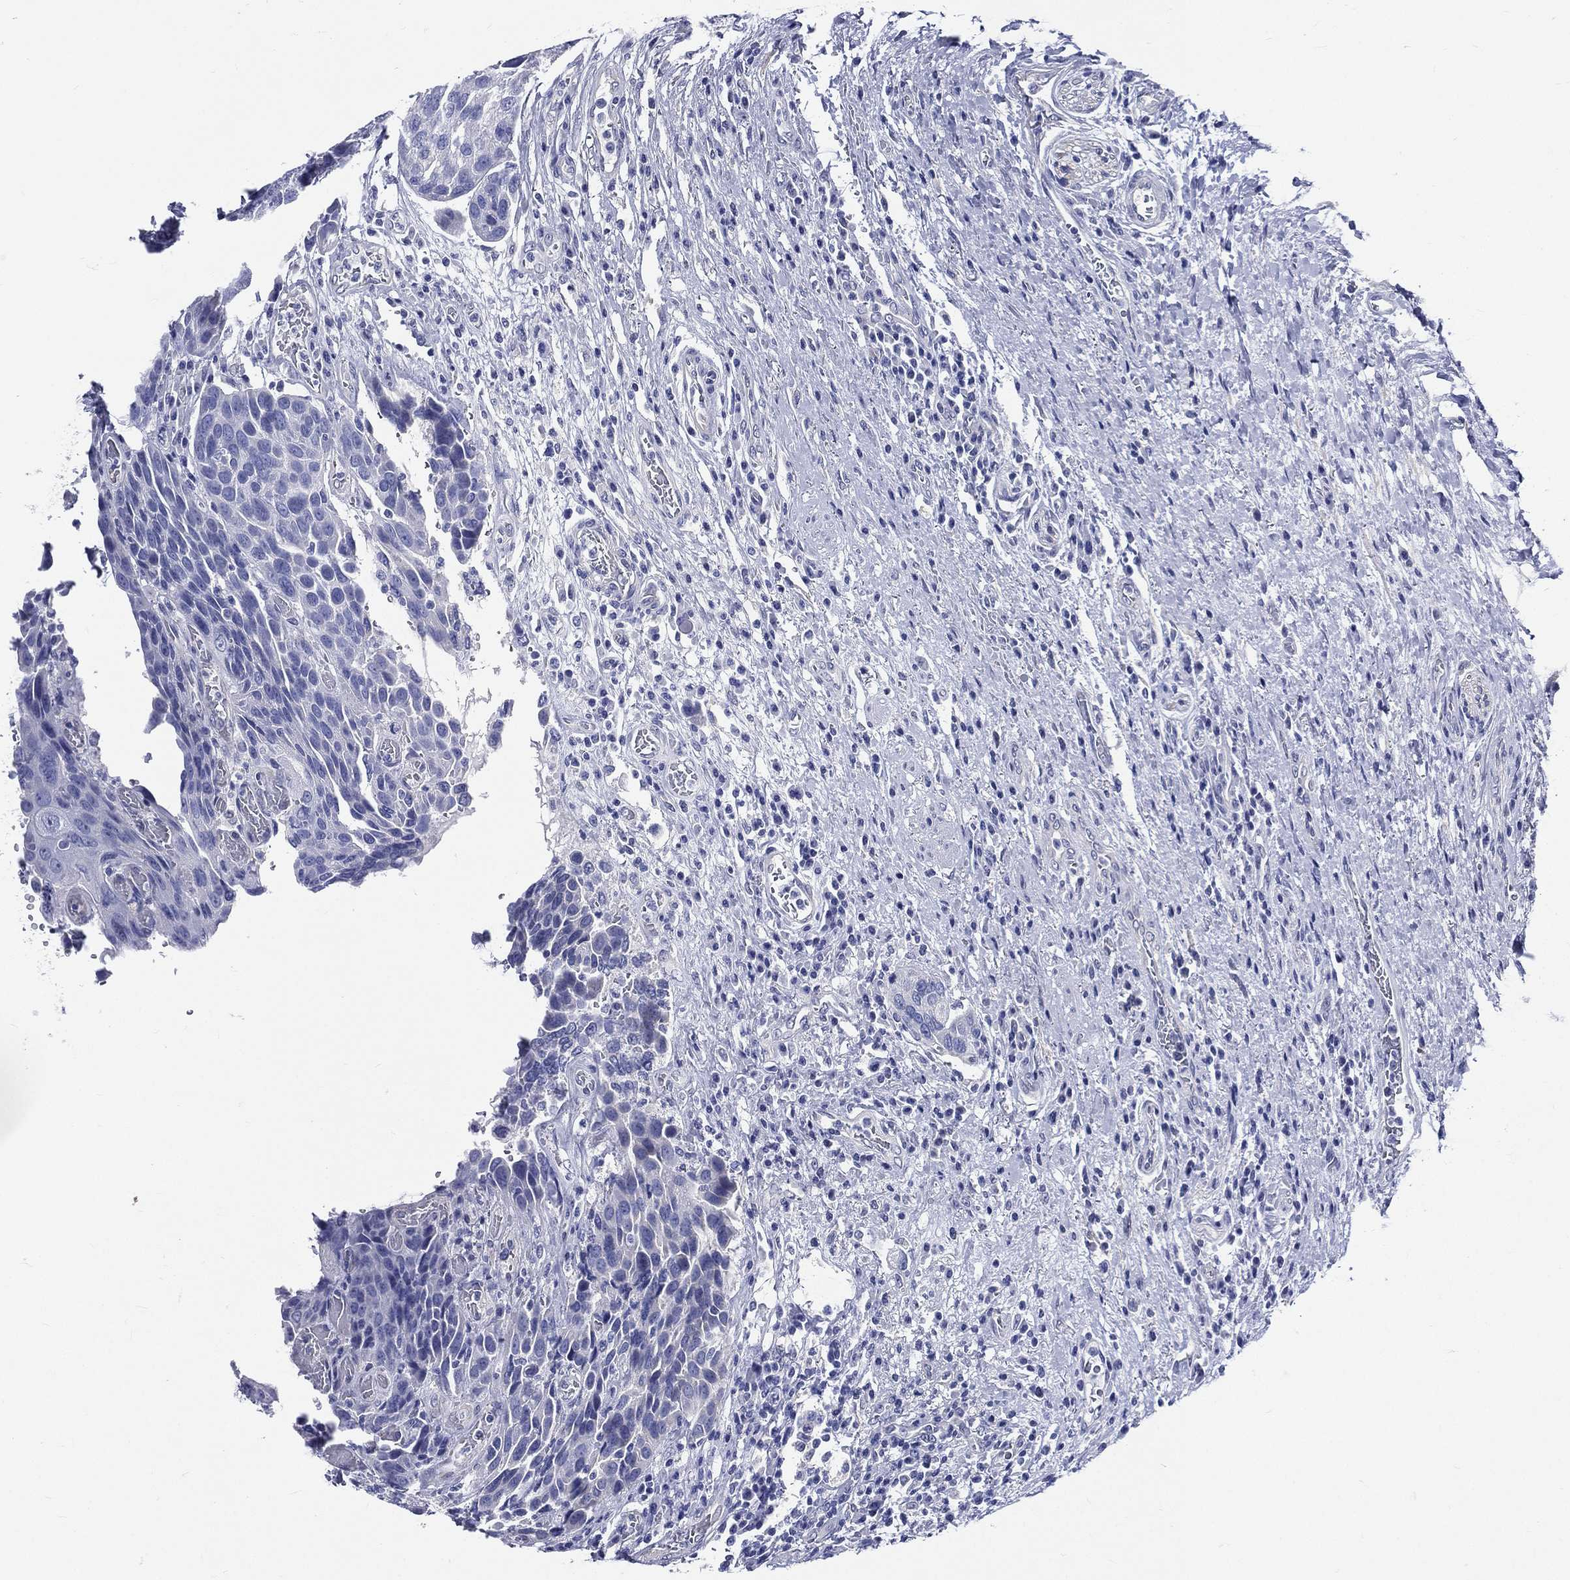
{"staining": {"intensity": "negative", "quantity": "none", "location": "none"}, "tissue": "urothelial cancer", "cell_type": "Tumor cells", "image_type": "cancer", "snomed": [{"axis": "morphology", "description": "Urothelial carcinoma, High grade"}, {"axis": "topography", "description": "Urinary bladder"}], "caption": "Immunohistochemical staining of human urothelial cancer exhibits no significant expression in tumor cells. The staining was performed using DAB (3,3'-diaminobenzidine) to visualize the protein expression in brown, while the nuclei were stained in blue with hematoxylin (Magnification: 20x).", "gene": "DPYS", "patient": {"sex": "female", "age": 70}}